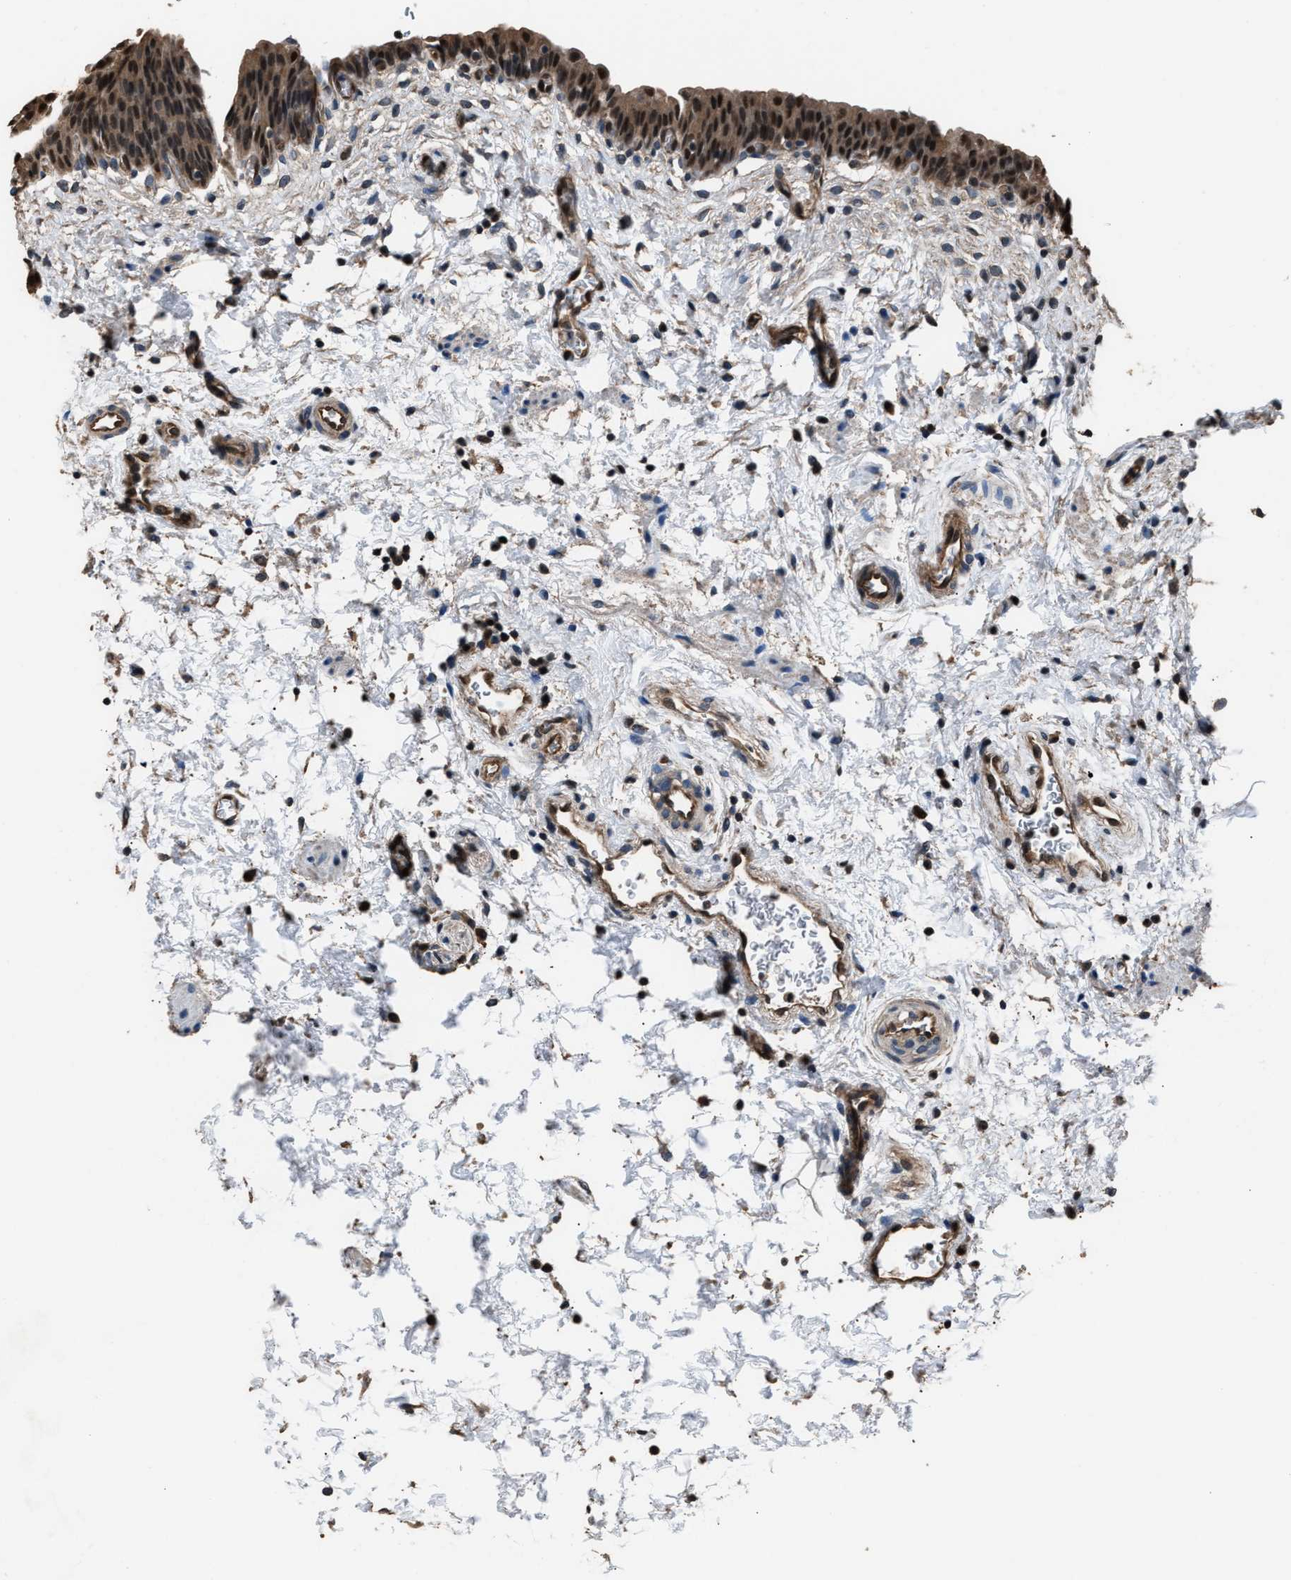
{"staining": {"intensity": "strong", "quantity": "25%-75%", "location": "cytoplasmic/membranous,nuclear"}, "tissue": "urinary bladder", "cell_type": "Urothelial cells", "image_type": "normal", "snomed": [{"axis": "morphology", "description": "Normal tissue, NOS"}, {"axis": "topography", "description": "Urinary bladder"}], "caption": "Urothelial cells reveal high levels of strong cytoplasmic/membranous,nuclear staining in approximately 25%-75% of cells in benign urinary bladder.", "gene": "DFFA", "patient": {"sex": "male", "age": 37}}